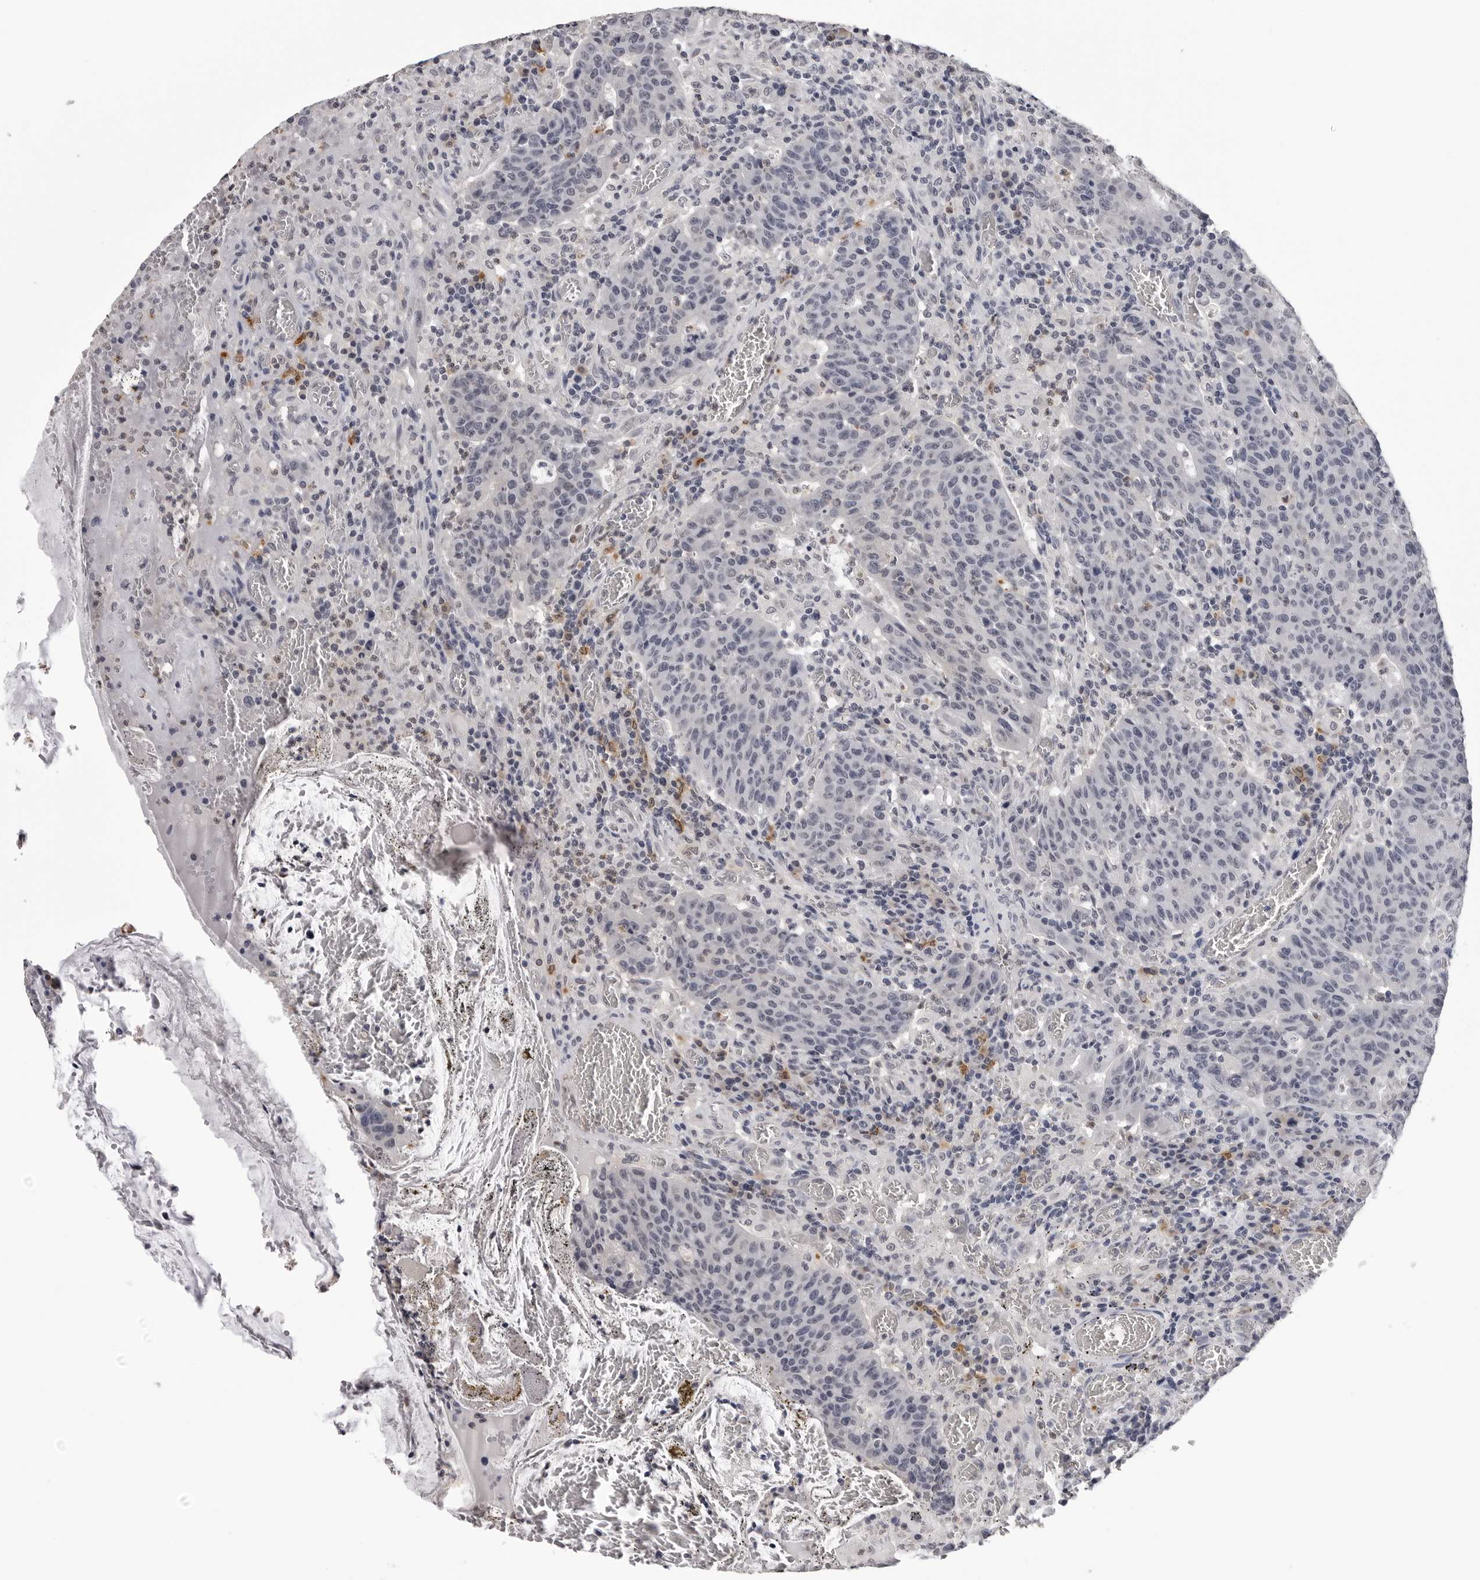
{"staining": {"intensity": "negative", "quantity": "none", "location": "none"}, "tissue": "colorectal cancer", "cell_type": "Tumor cells", "image_type": "cancer", "snomed": [{"axis": "morphology", "description": "Adenocarcinoma, NOS"}, {"axis": "topography", "description": "Colon"}], "caption": "A histopathology image of human colorectal cancer (adenocarcinoma) is negative for staining in tumor cells.", "gene": "TRMT13", "patient": {"sex": "female", "age": 75}}